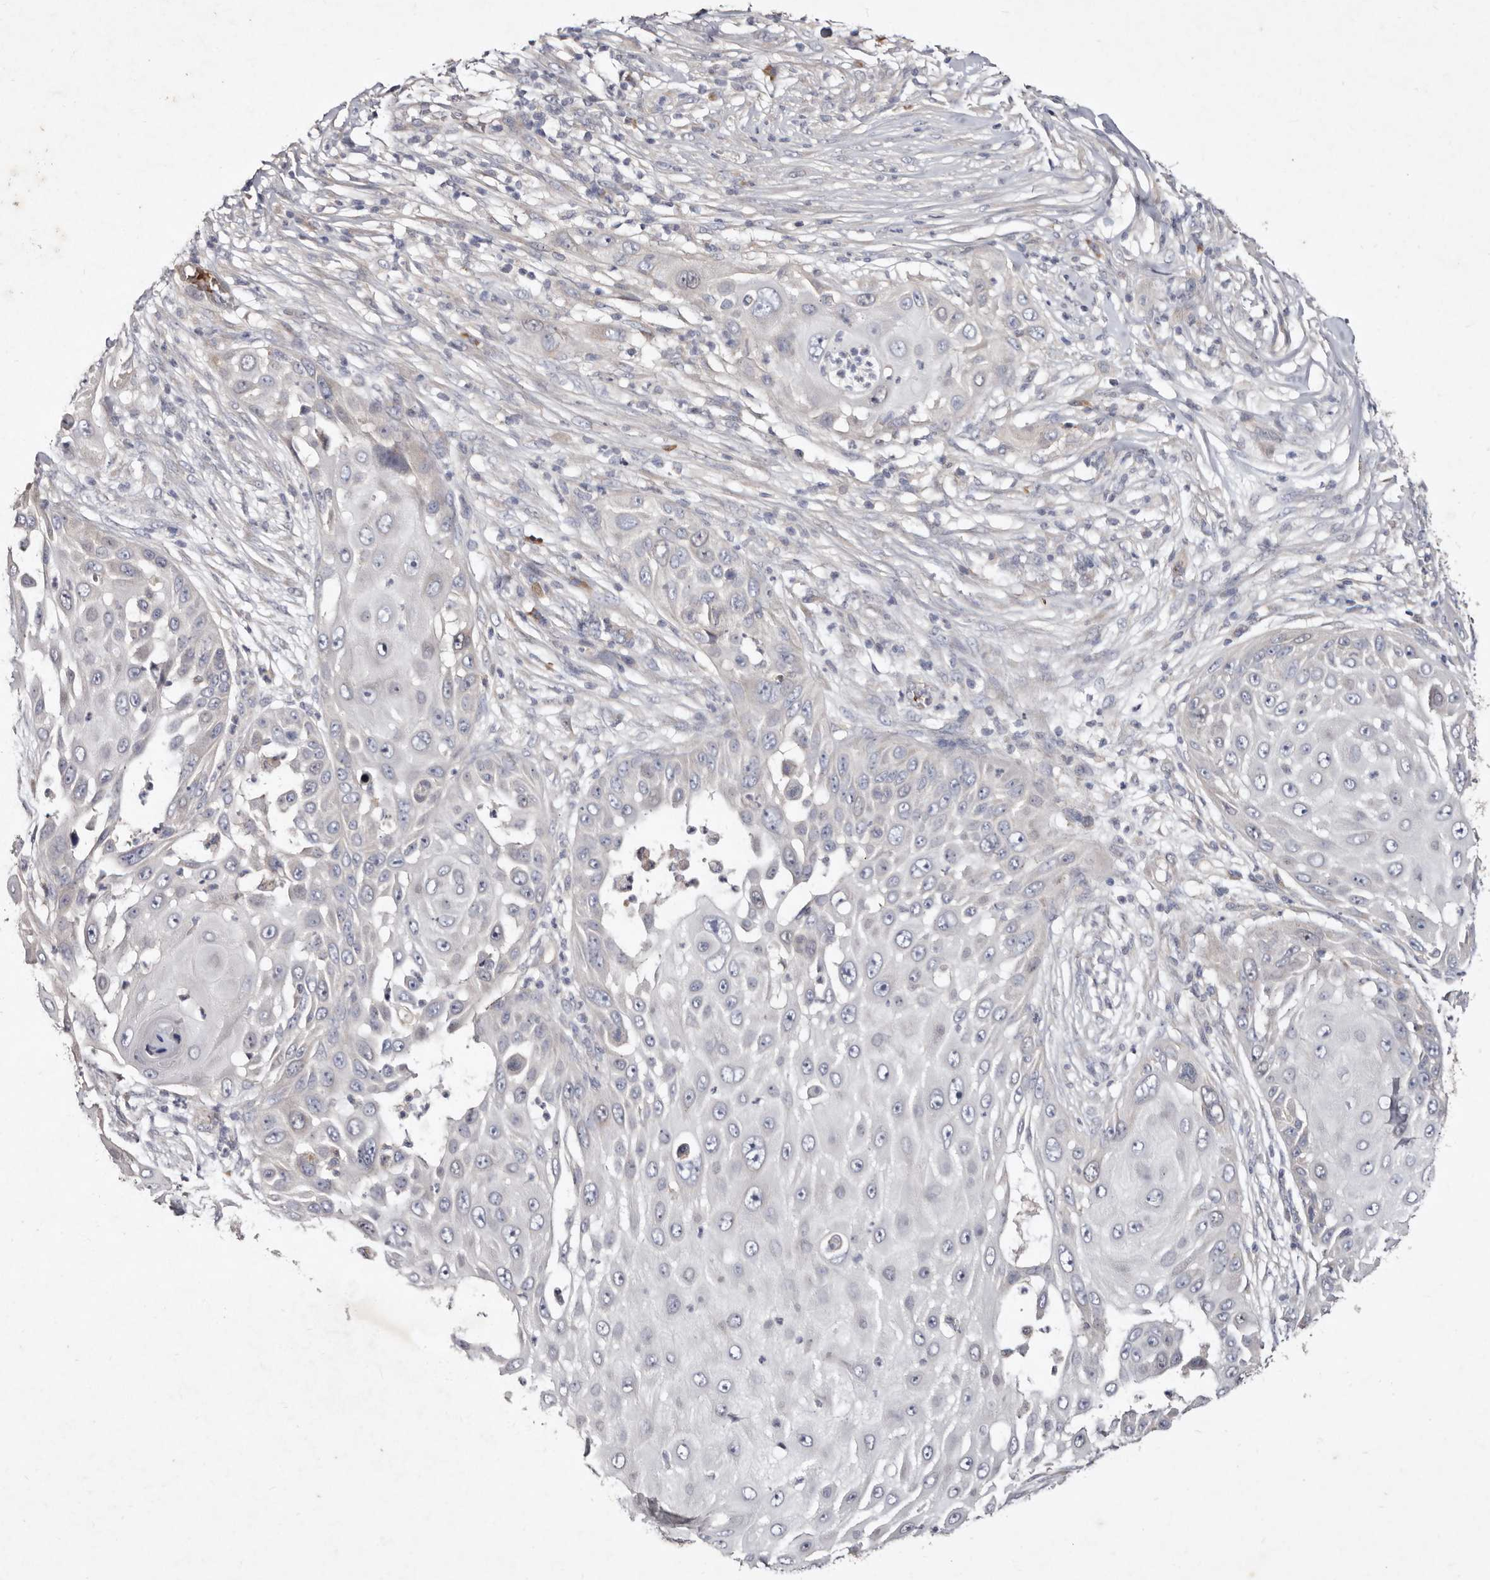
{"staining": {"intensity": "negative", "quantity": "none", "location": "none"}, "tissue": "skin cancer", "cell_type": "Tumor cells", "image_type": "cancer", "snomed": [{"axis": "morphology", "description": "Squamous cell carcinoma, NOS"}, {"axis": "topography", "description": "Skin"}], "caption": "This is an immunohistochemistry photomicrograph of human skin cancer (squamous cell carcinoma). There is no positivity in tumor cells.", "gene": "SLC25A20", "patient": {"sex": "female", "age": 44}}